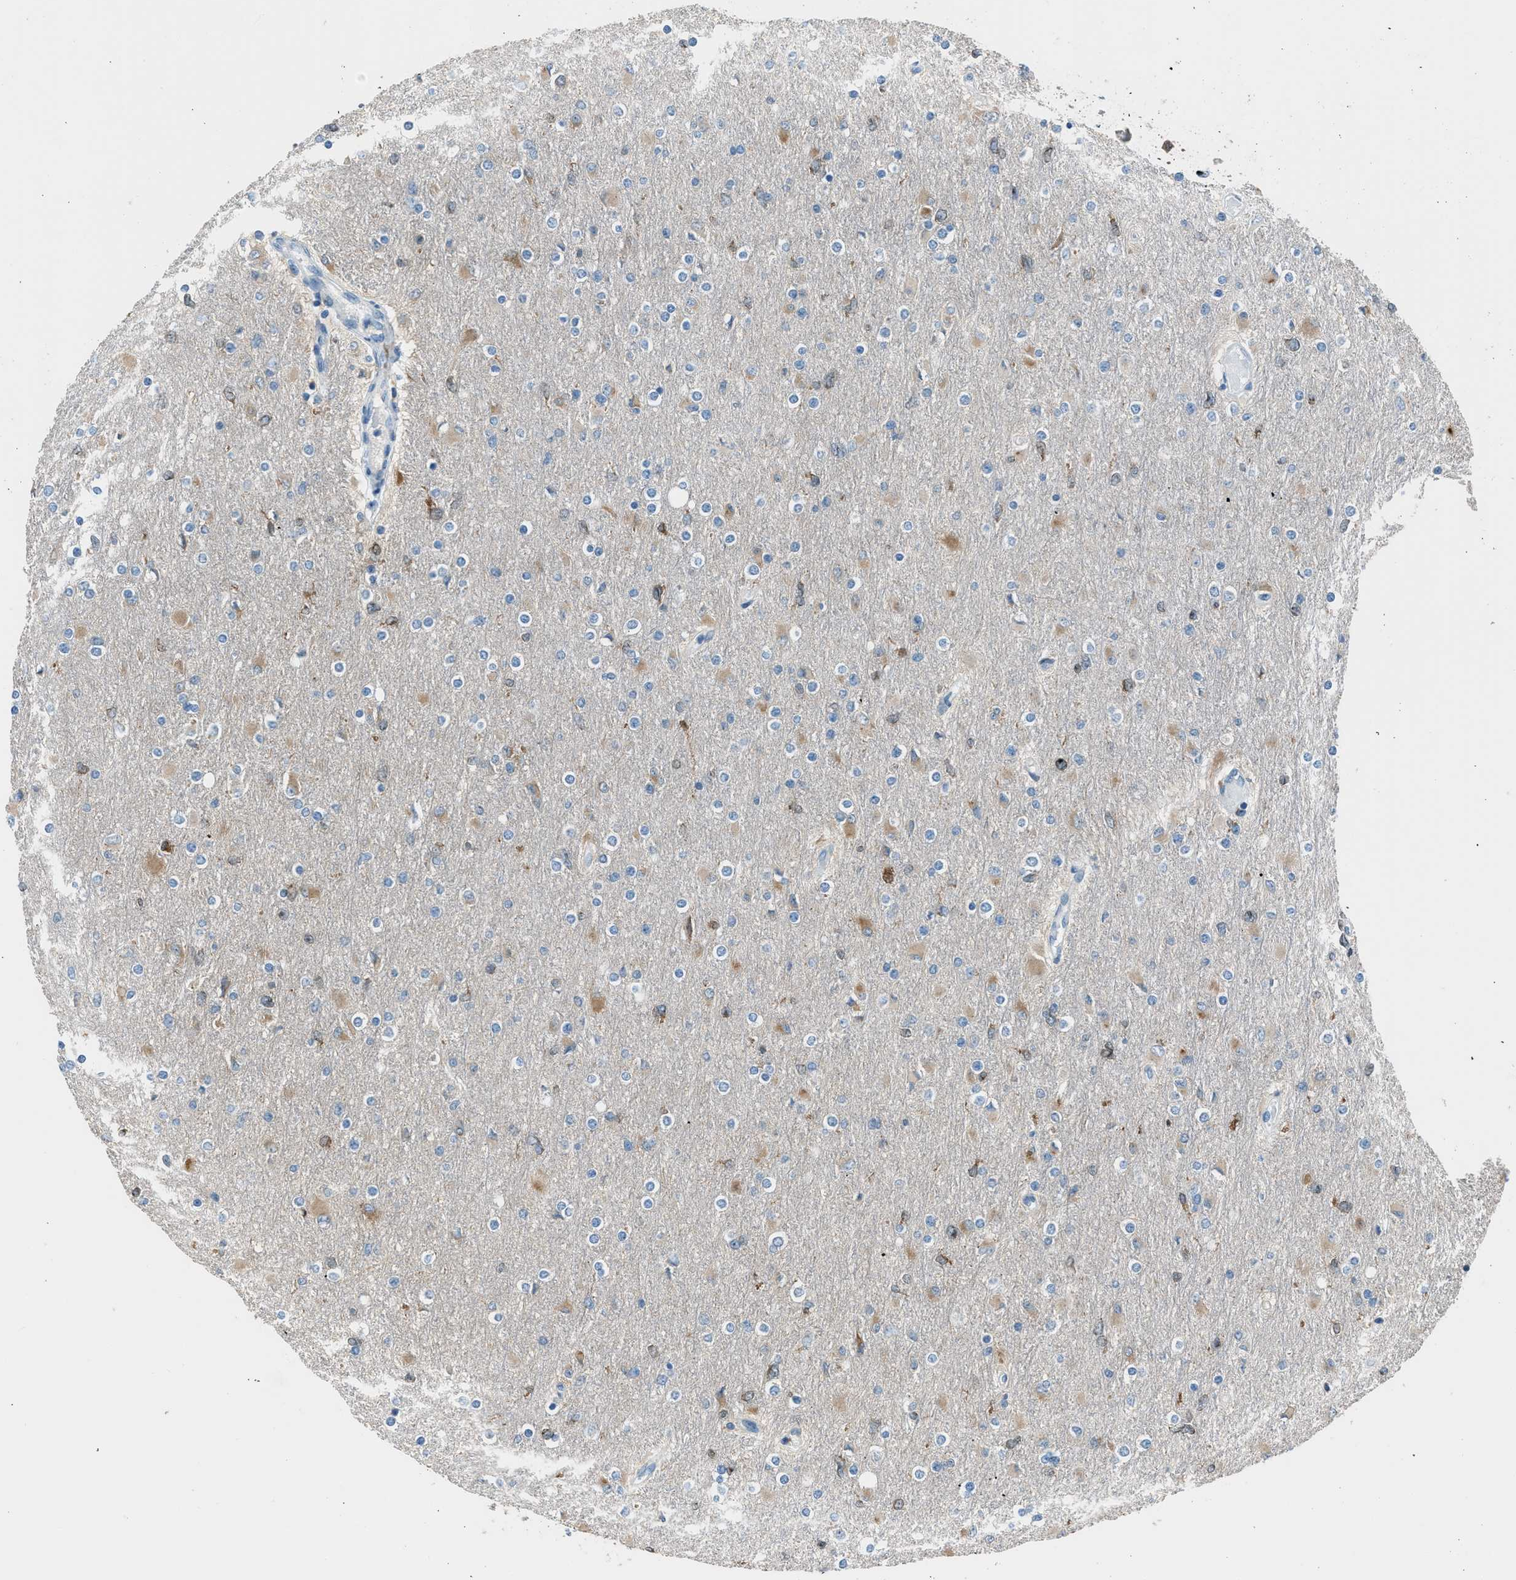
{"staining": {"intensity": "moderate", "quantity": "<25%", "location": "cytoplasmic/membranous"}, "tissue": "glioma", "cell_type": "Tumor cells", "image_type": "cancer", "snomed": [{"axis": "morphology", "description": "Glioma, malignant, High grade"}, {"axis": "topography", "description": "Cerebral cortex"}], "caption": "Malignant glioma (high-grade) stained with IHC shows moderate cytoplasmic/membranous expression in about <25% of tumor cells.", "gene": "RNF41", "patient": {"sex": "female", "age": 36}}